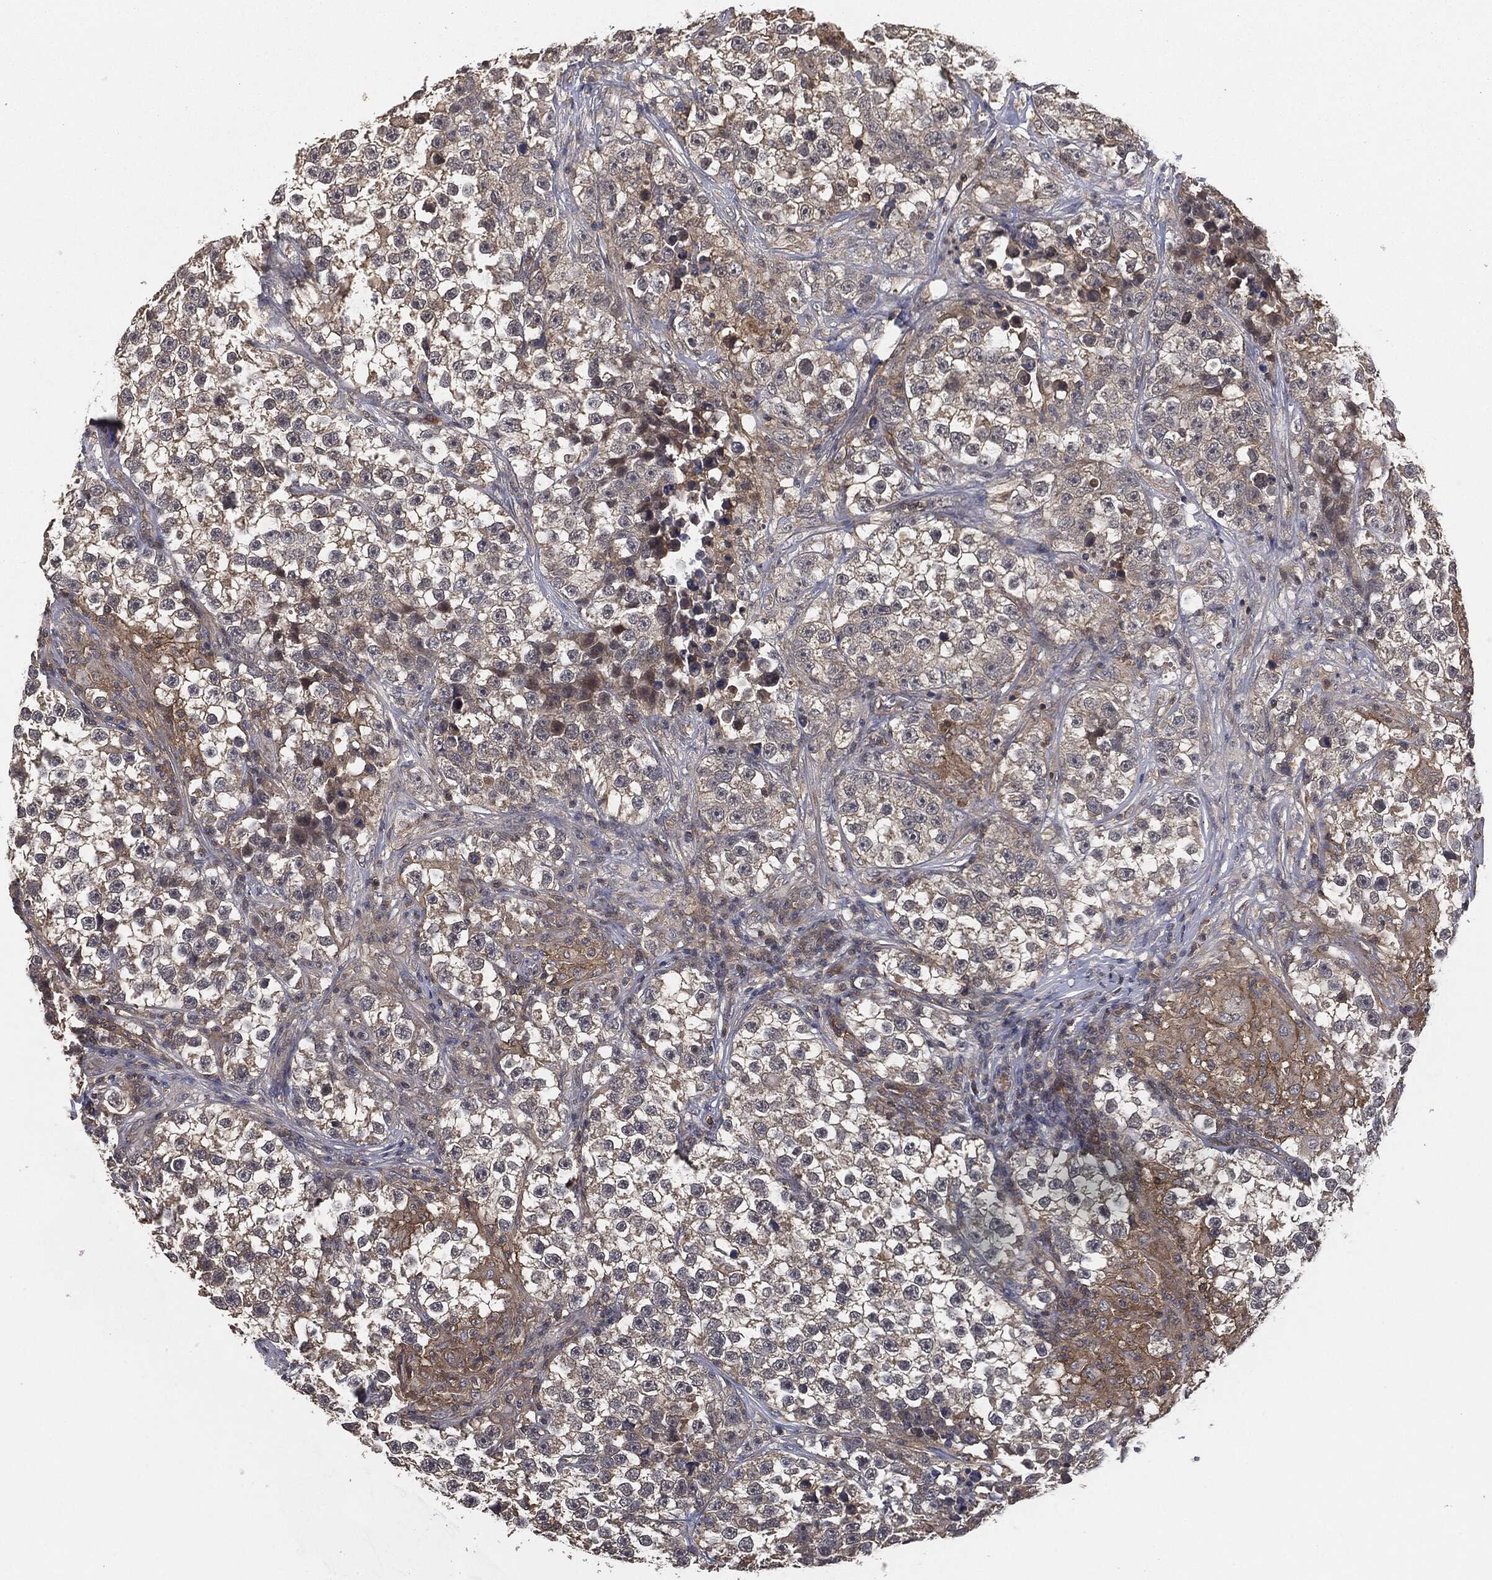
{"staining": {"intensity": "negative", "quantity": "none", "location": "none"}, "tissue": "testis cancer", "cell_type": "Tumor cells", "image_type": "cancer", "snomed": [{"axis": "morphology", "description": "Seminoma, NOS"}, {"axis": "topography", "description": "Testis"}], "caption": "There is no significant positivity in tumor cells of testis cancer (seminoma).", "gene": "ERBIN", "patient": {"sex": "male", "age": 46}}